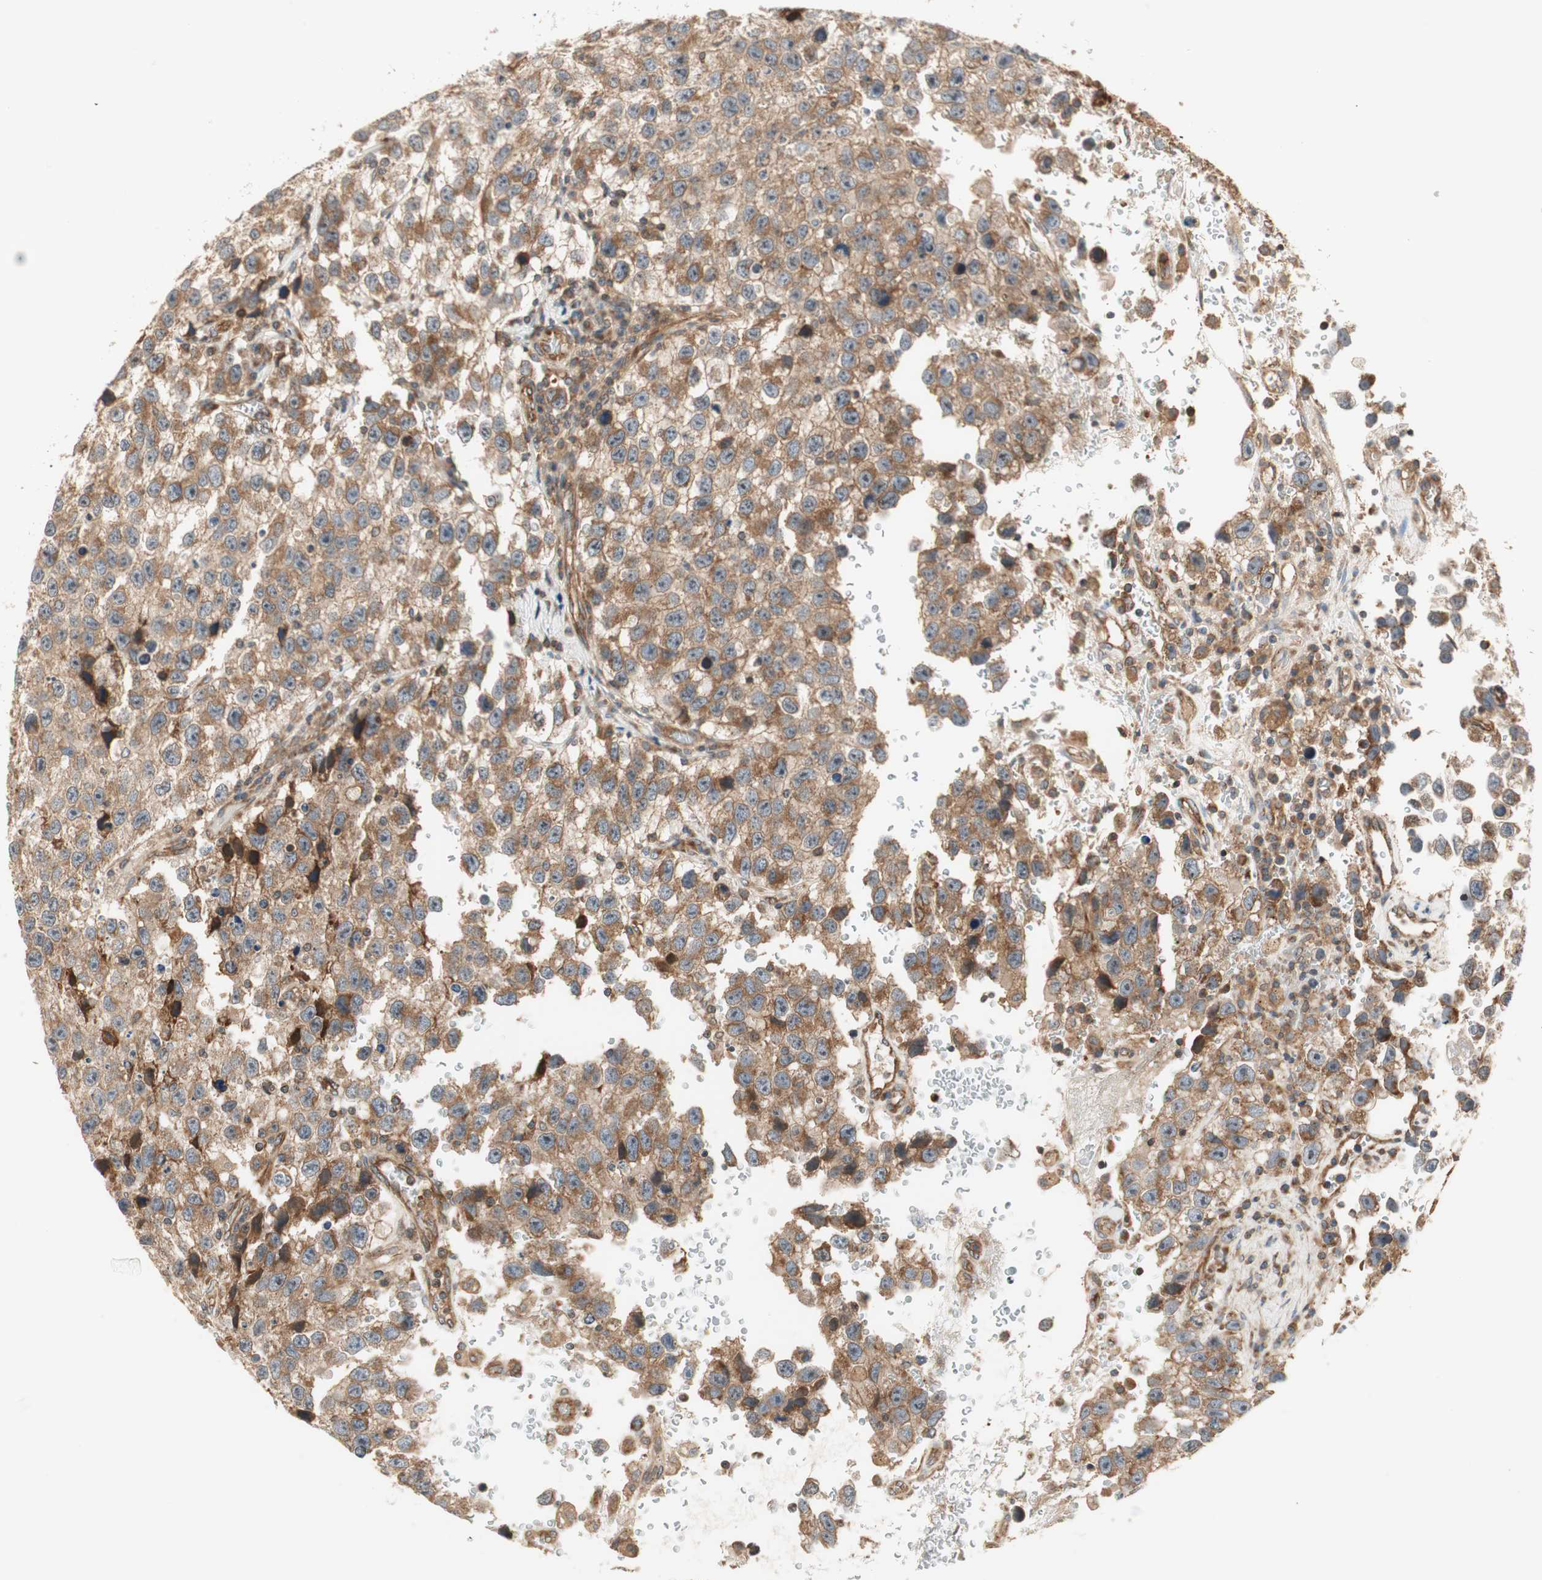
{"staining": {"intensity": "moderate", "quantity": ">75%", "location": "cytoplasmic/membranous"}, "tissue": "testis cancer", "cell_type": "Tumor cells", "image_type": "cancer", "snomed": [{"axis": "morphology", "description": "Seminoma, NOS"}, {"axis": "topography", "description": "Testis"}], "caption": "About >75% of tumor cells in seminoma (testis) demonstrate moderate cytoplasmic/membranous protein expression as visualized by brown immunohistochemical staining.", "gene": "CTTNBP2NL", "patient": {"sex": "male", "age": 33}}